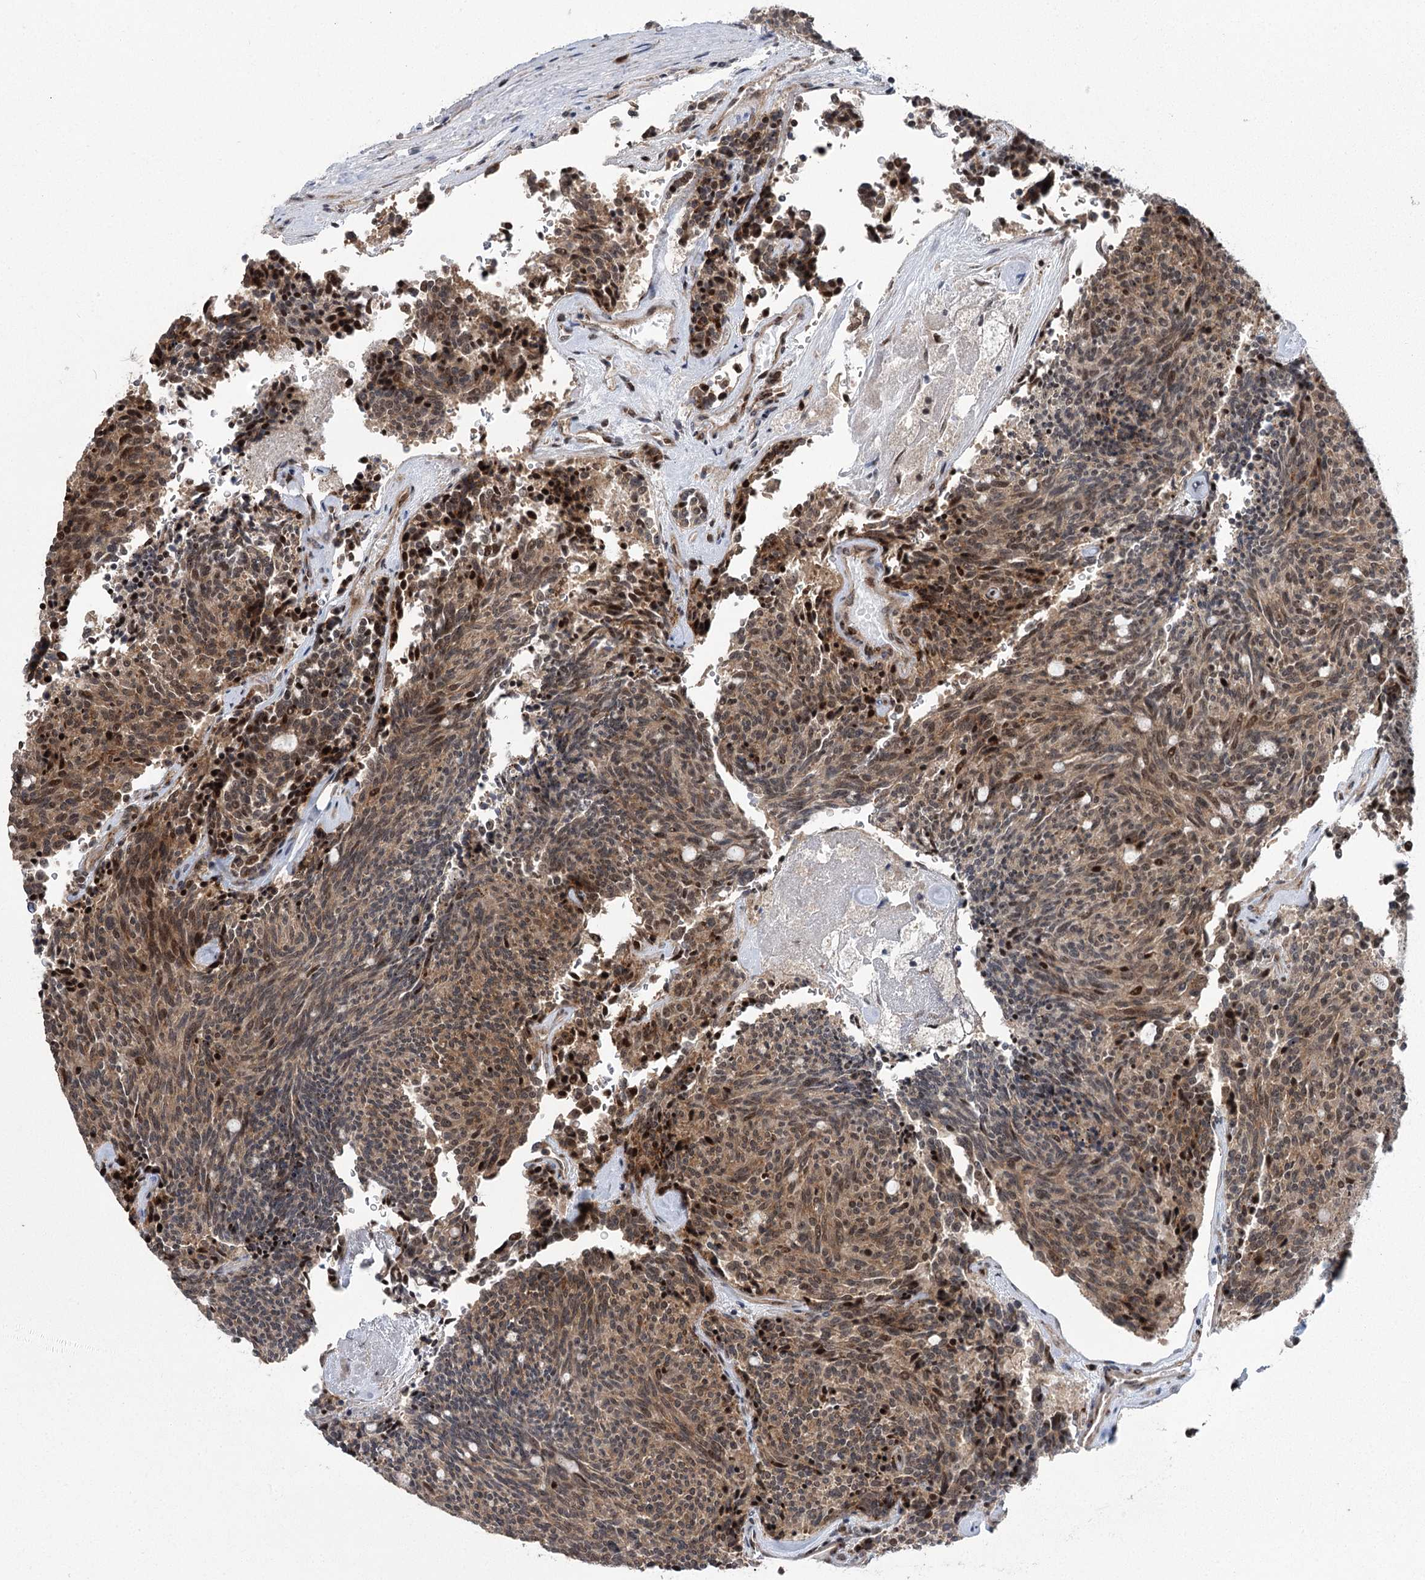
{"staining": {"intensity": "moderate", "quantity": ">75%", "location": "cytoplasmic/membranous,nuclear"}, "tissue": "carcinoid", "cell_type": "Tumor cells", "image_type": "cancer", "snomed": [{"axis": "morphology", "description": "Carcinoid, malignant, NOS"}, {"axis": "topography", "description": "Pancreas"}], "caption": "Tumor cells exhibit medium levels of moderate cytoplasmic/membranous and nuclear positivity in about >75% of cells in human malignant carcinoid.", "gene": "PARM1", "patient": {"sex": "female", "age": 54}}